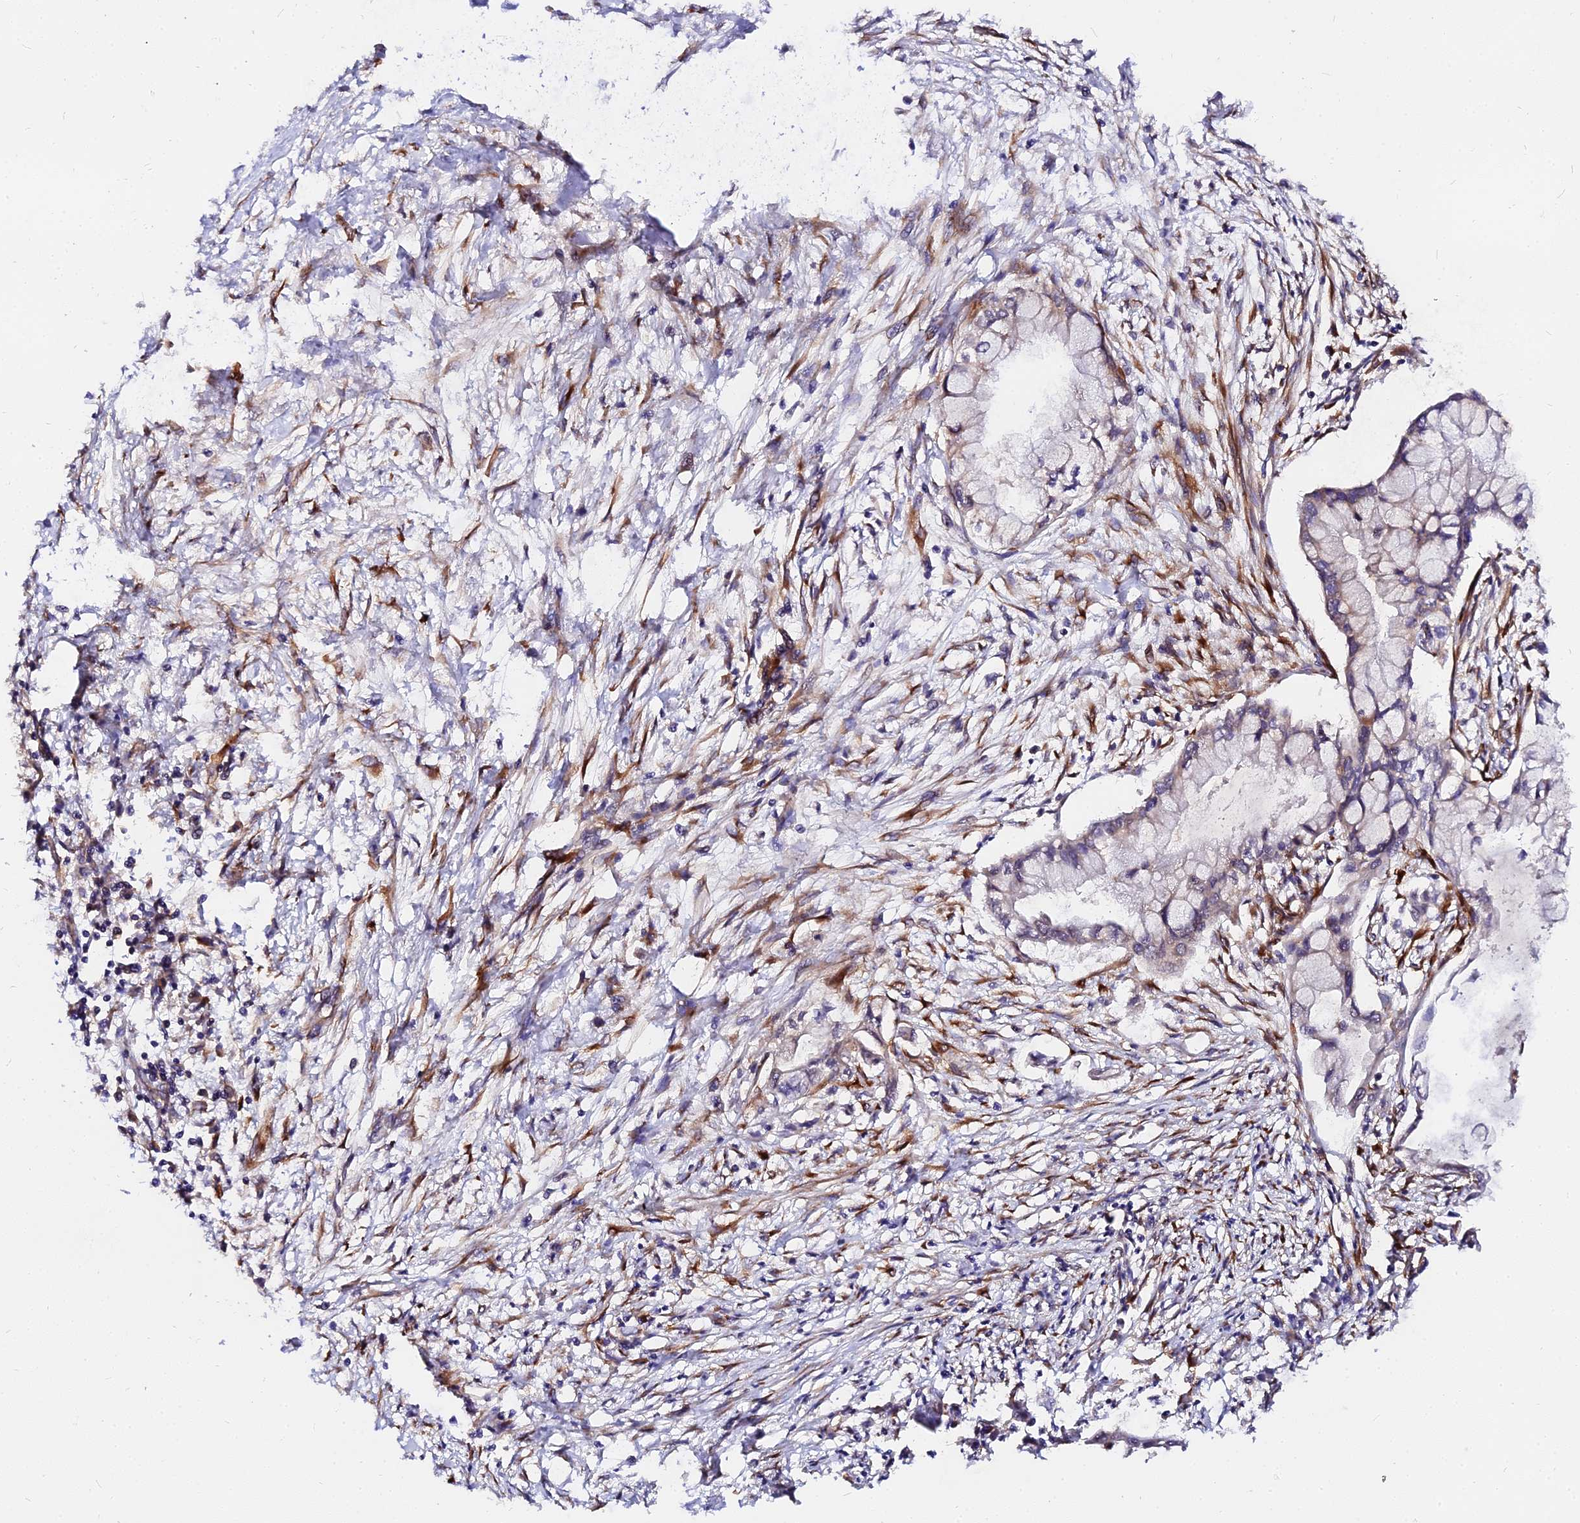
{"staining": {"intensity": "weak", "quantity": "<25%", "location": "cytoplasmic/membranous"}, "tissue": "pancreatic cancer", "cell_type": "Tumor cells", "image_type": "cancer", "snomed": [{"axis": "morphology", "description": "Adenocarcinoma, NOS"}, {"axis": "topography", "description": "Pancreas"}], "caption": "The IHC photomicrograph has no significant staining in tumor cells of pancreatic cancer (adenocarcinoma) tissue.", "gene": "PDE4D", "patient": {"sex": "male", "age": 48}}